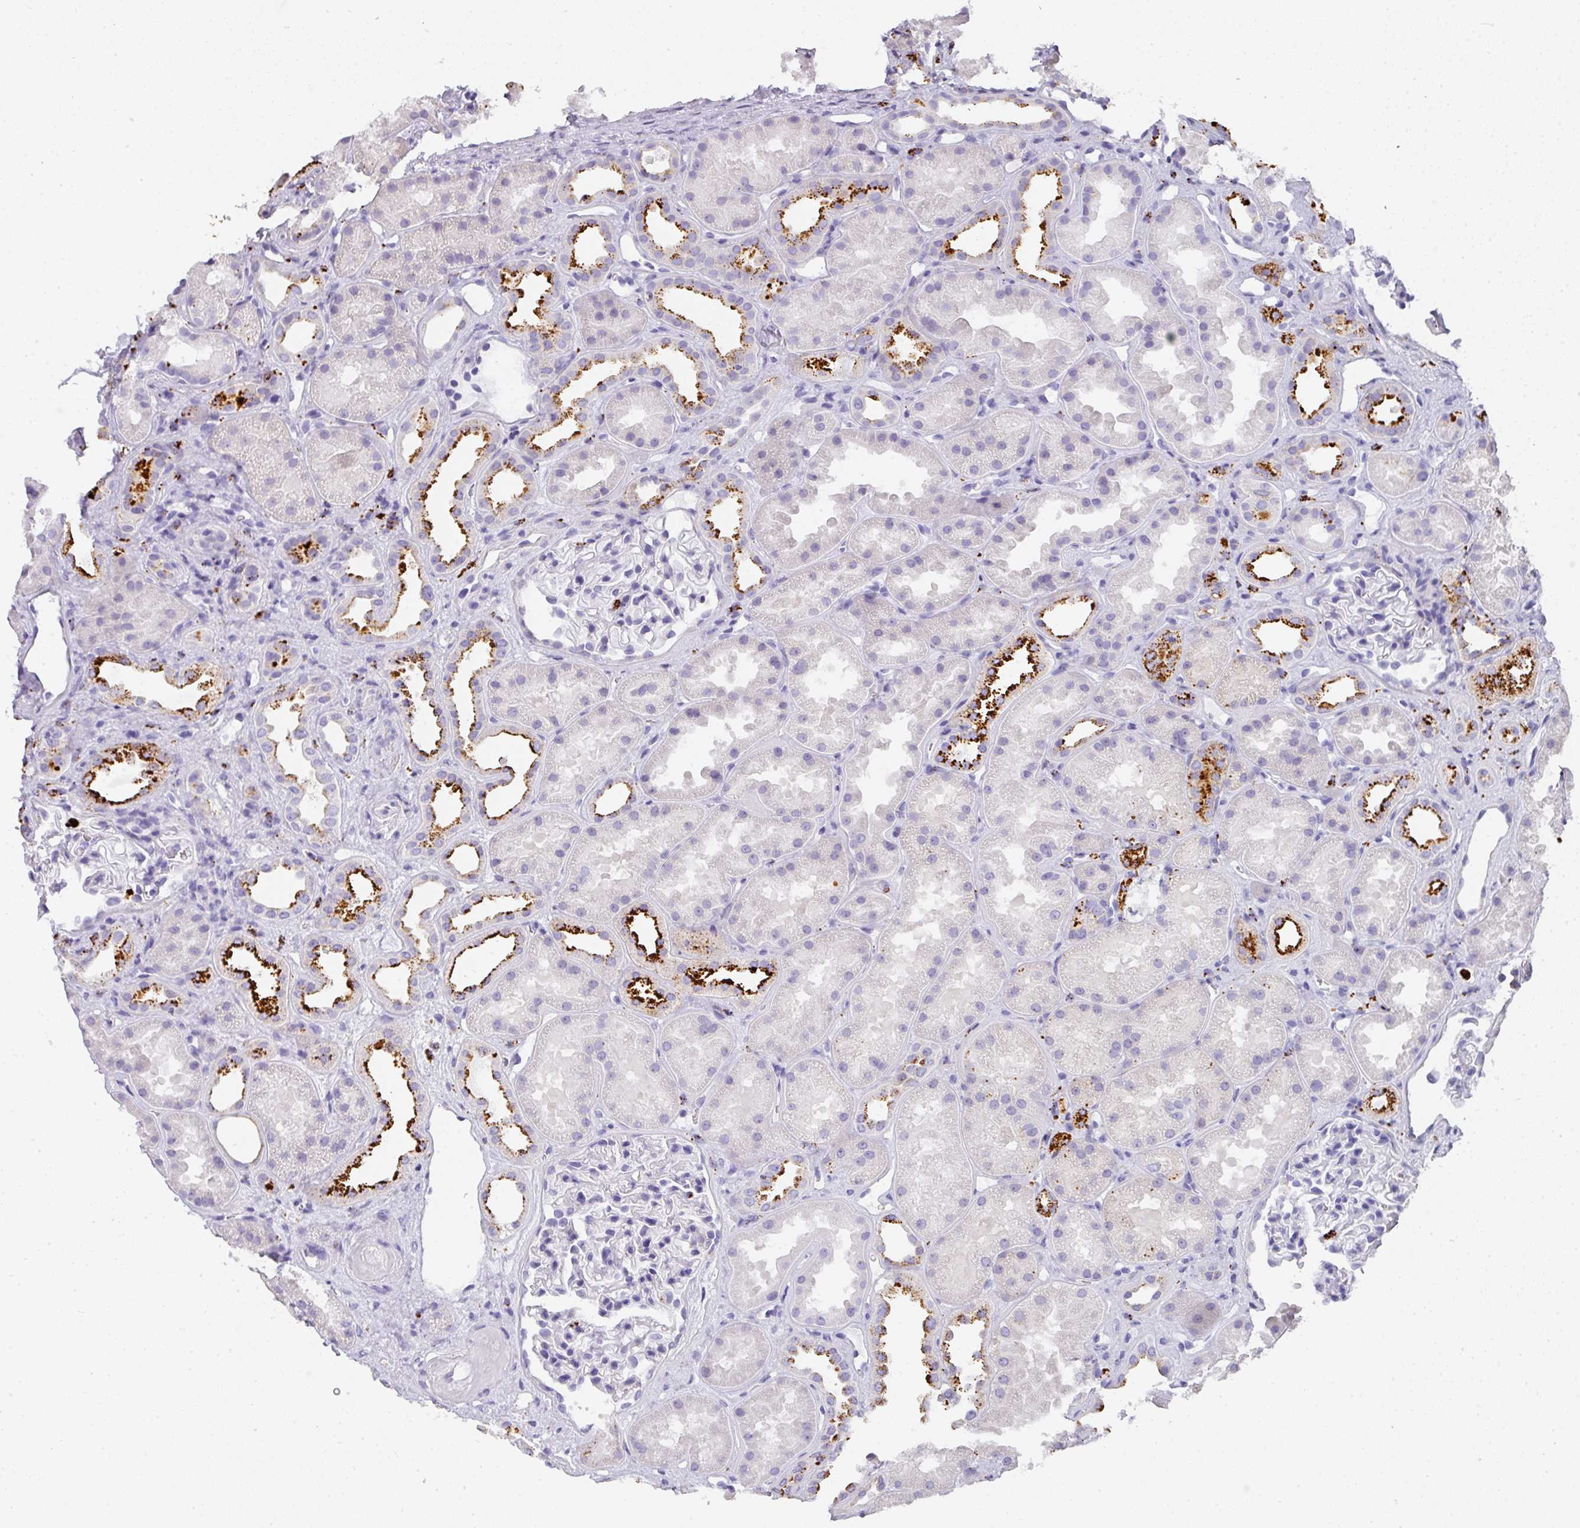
{"staining": {"intensity": "strong", "quantity": "<25%", "location": "cytoplasmic/membranous"}, "tissue": "kidney", "cell_type": "Cells in glomeruli", "image_type": "normal", "snomed": [{"axis": "morphology", "description": "Normal tissue, NOS"}, {"axis": "topography", "description": "Kidney"}], "caption": "Strong cytoplasmic/membranous staining for a protein is appreciated in approximately <25% of cells in glomeruli of benign kidney using immunohistochemistry.", "gene": "MMACHC", "patient": {"sex": "male", "age": 61}}